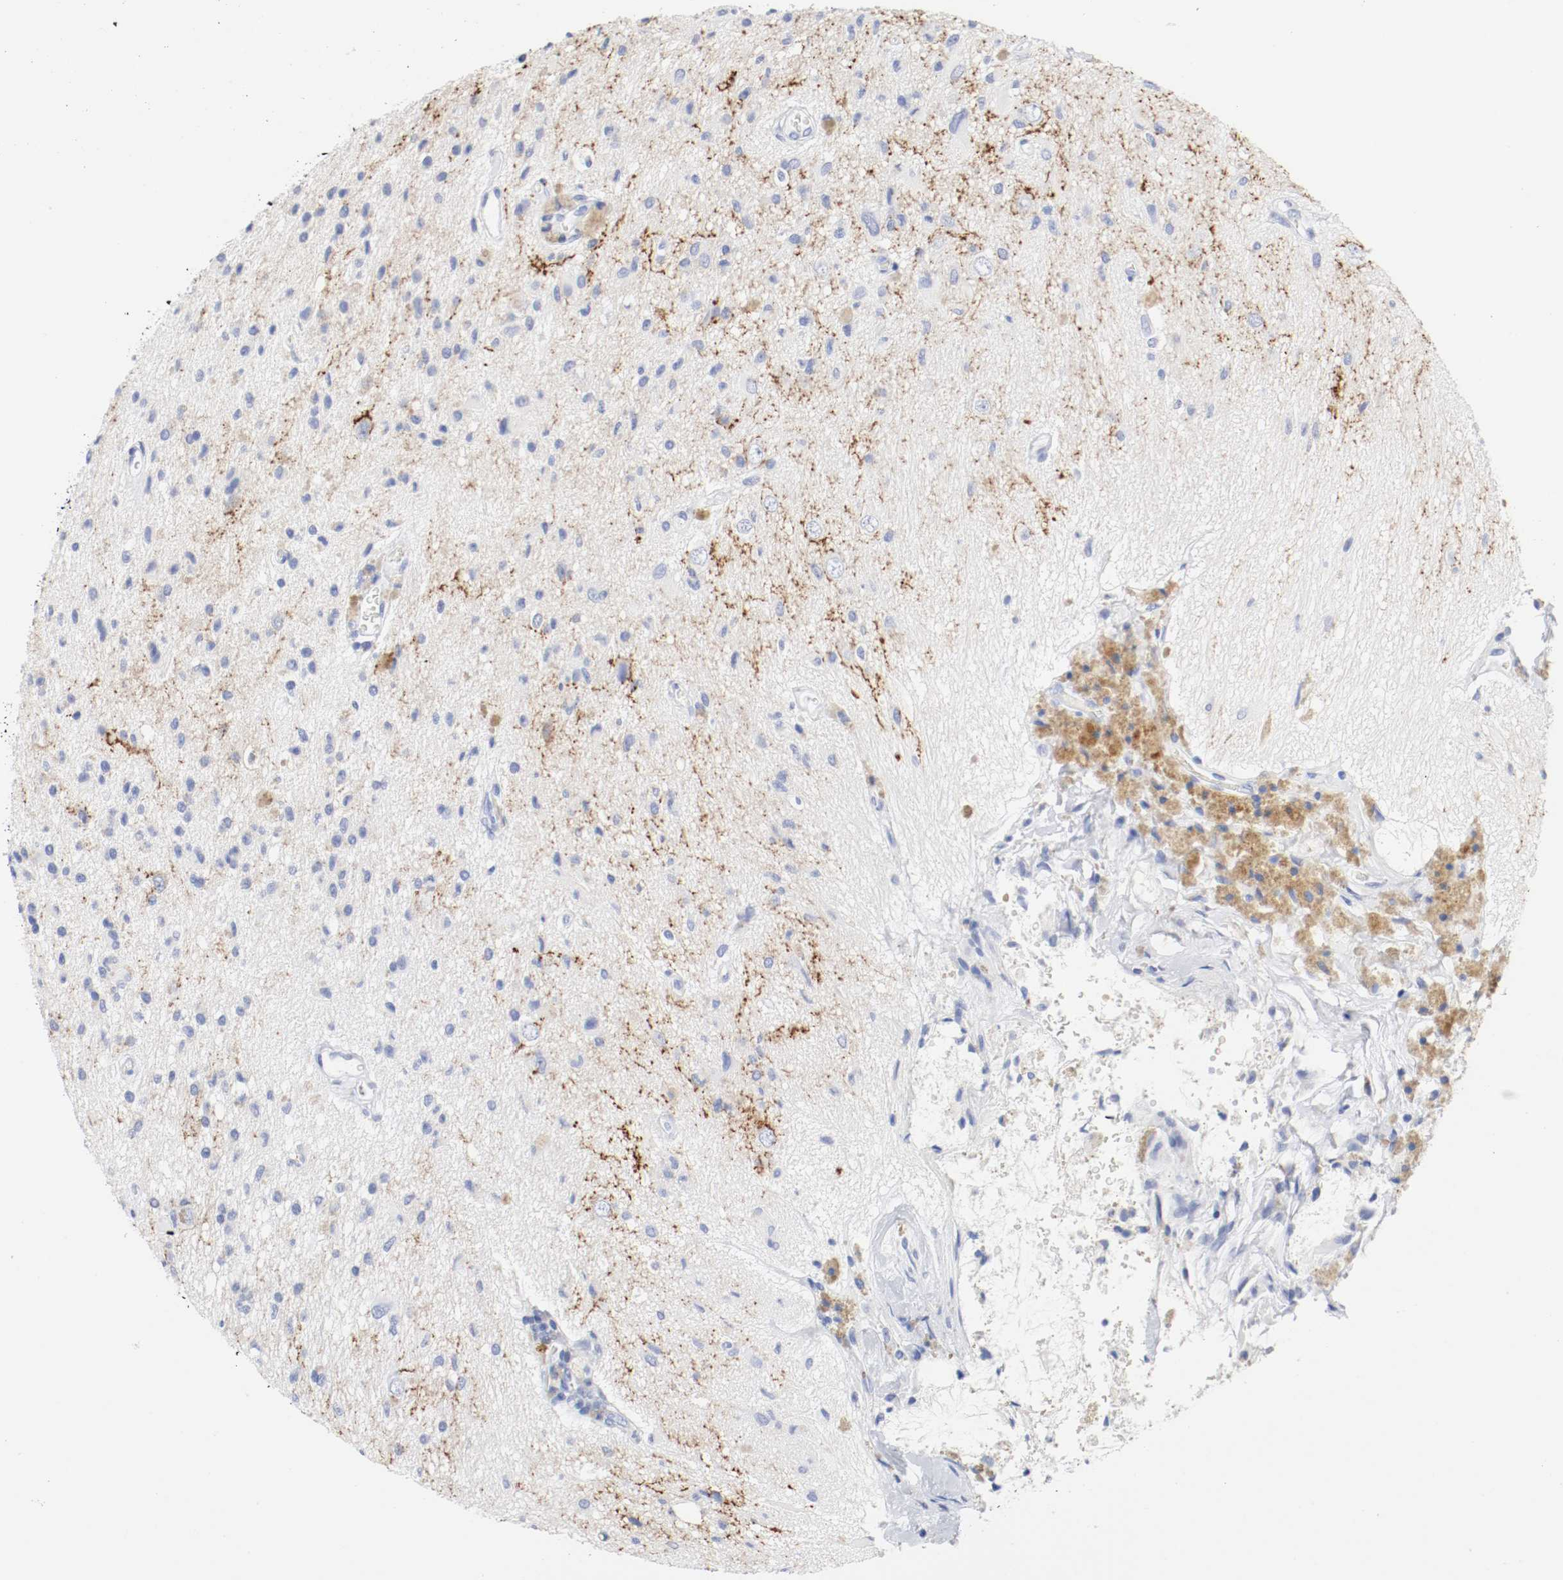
{"staining": {"intensity": "negative", "quantity": "none", "location": "none"}, "tissue": "glioma", "cell_type": "Tumor cells", "image_type": "cancer", "snomed": [{"axis": "morphology", "description": "Glioma, malignant, High grade"}, {"axis": "topography", "description": "Brain"}], "caption": "The photomicrograph demonstrates no significant expression in tumor cells of glioma. Brightfield microscopy of immunohistochemistry stained with DAB (3,3'-diaminobenzidine) (brown) and hematoxylin (blue), captured at high magnification.", "gene": "GAD1", "patient": {"sex": "male", "age": 47}}